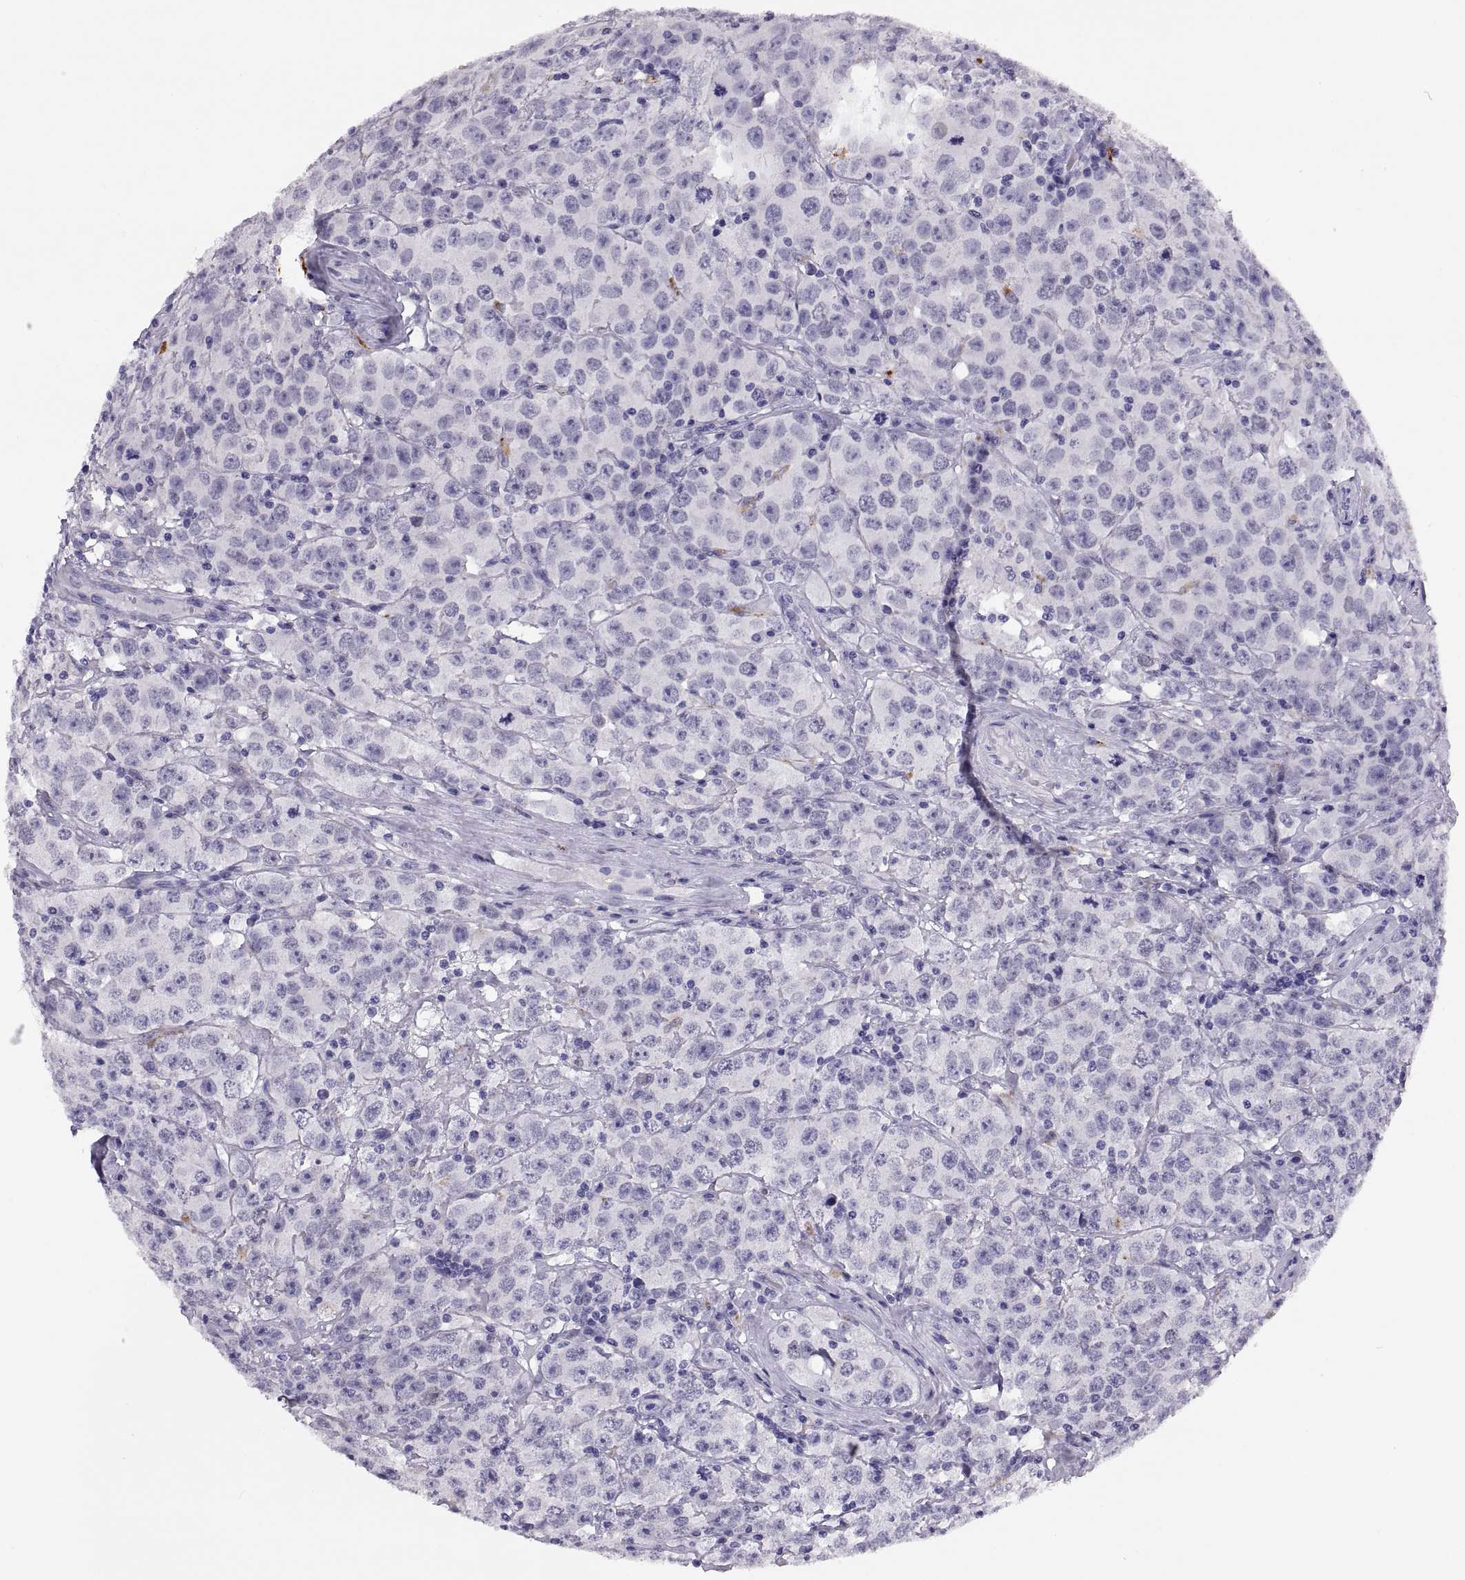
{"staining": {"intensity": "negative", "quantity": "none", "location": "none"}, "tissue": "testis cancer", "cell_type": "Tumor cells", "image_type": "cancer", "snomed": [{"axis": "morphology", "description": "Seminoma, NOS"}, {"axis": "topography", "description": "Testis"}], "caption": "A high-resolution histopathology image shows immunohistochemistry staining of testis cancer (seminoma), which reveals no significant staining in tumor cells.", "gene": "QRICH2", "patient": {"sex": "male", "age": 52}}